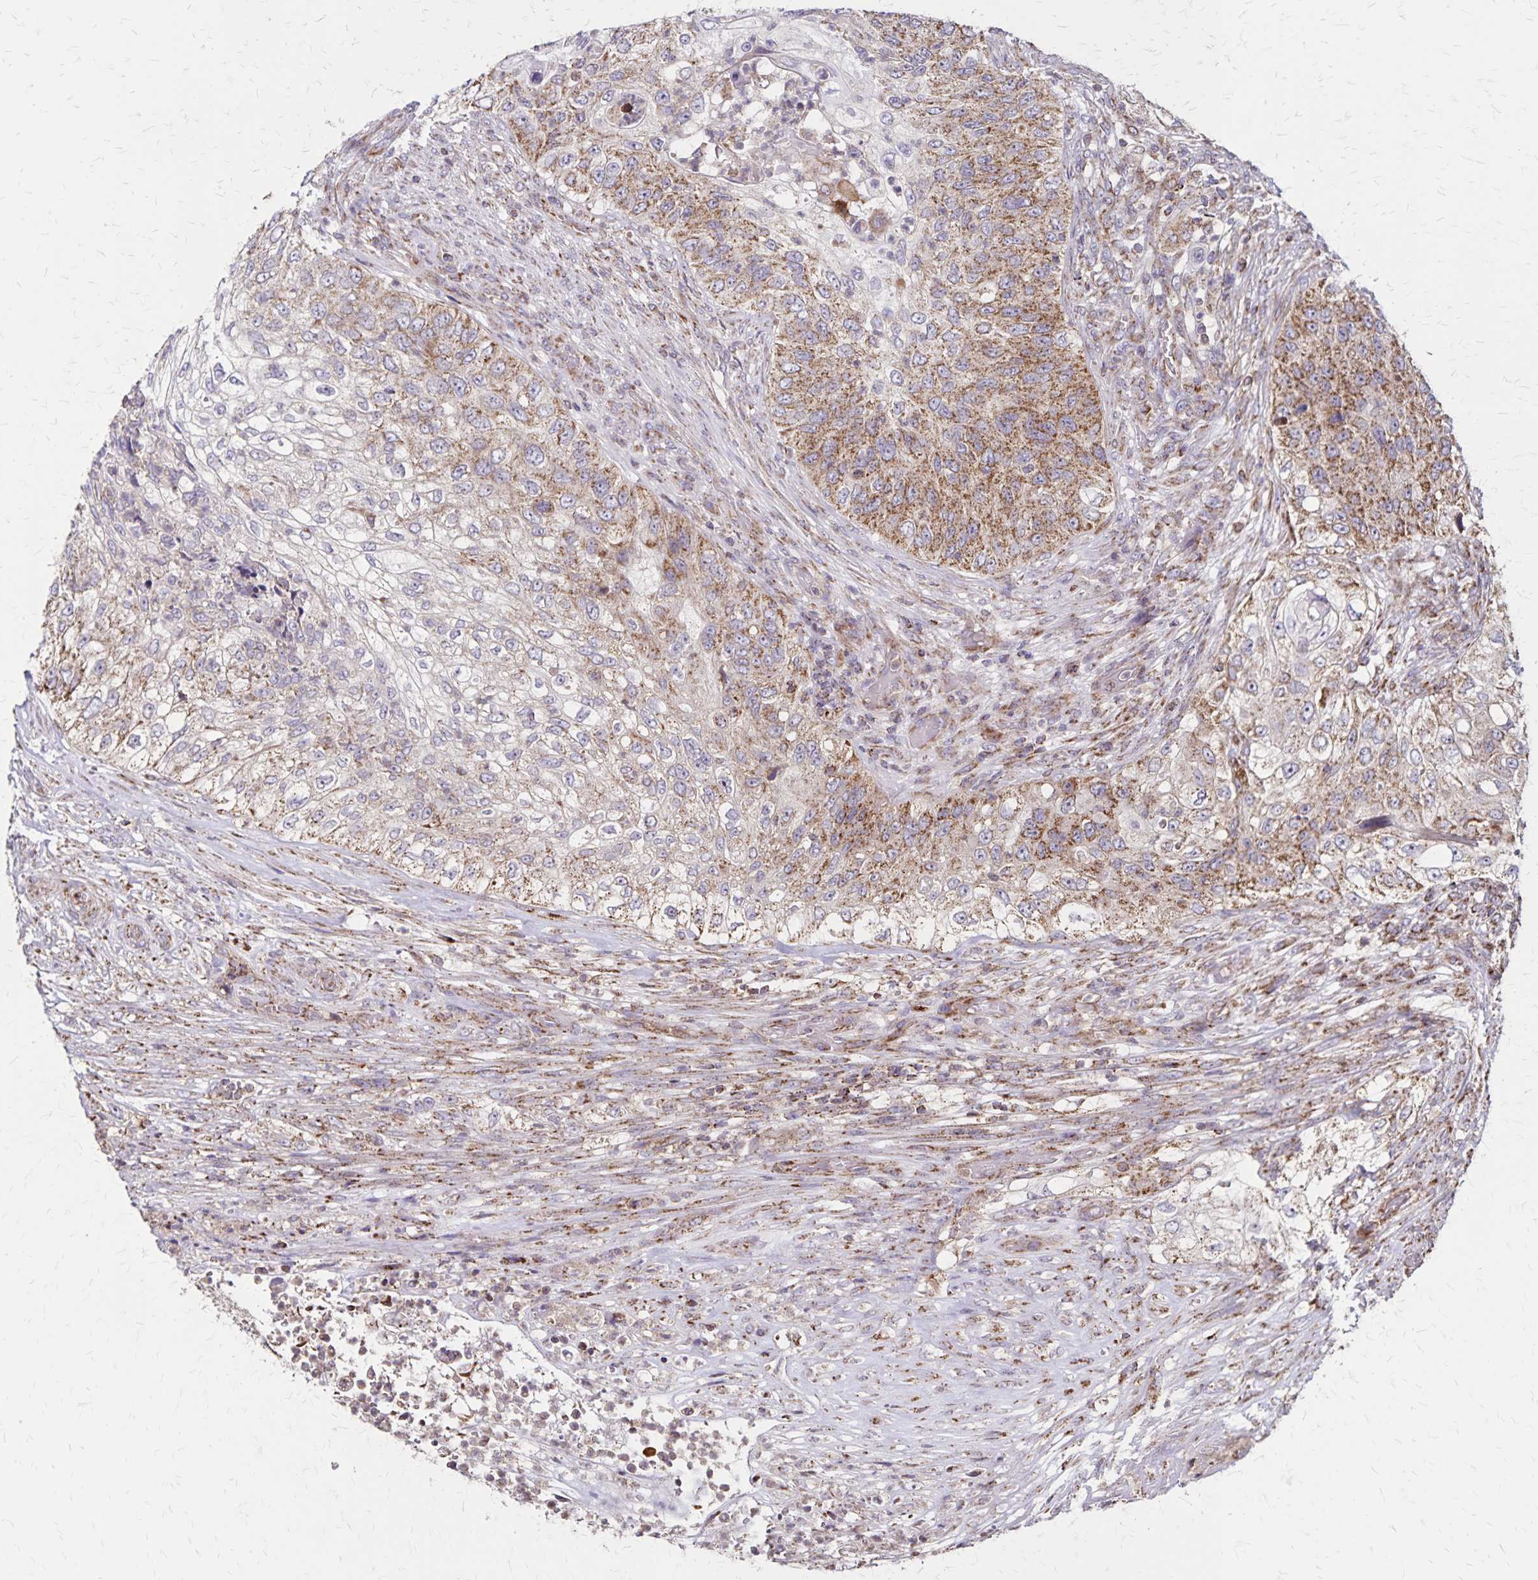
{"staining": {"intensity": "moderate", "quantity": "25%-75%", "location": "cytoplasmic/membranous"}, "tissue": "urothelial cancer", "cell_type": "Tumor cells", "image_type": "cancer", "snomed": [{"axis": "morphology", "description": "Urothelial carcinoma, High grade"}, {"axis": "topography", "description": "Urinary bladder"}], "caption": "Tumor cells show medium levels of moderate cytoplasmic/membranous staining in approximately 25%-75% of cells in human urothelial cancer. (DAB = brown stain, brightfield microscopy at high magnification).", "gene": "NFS1", "patient": {"sex": "female", "age": 60}}